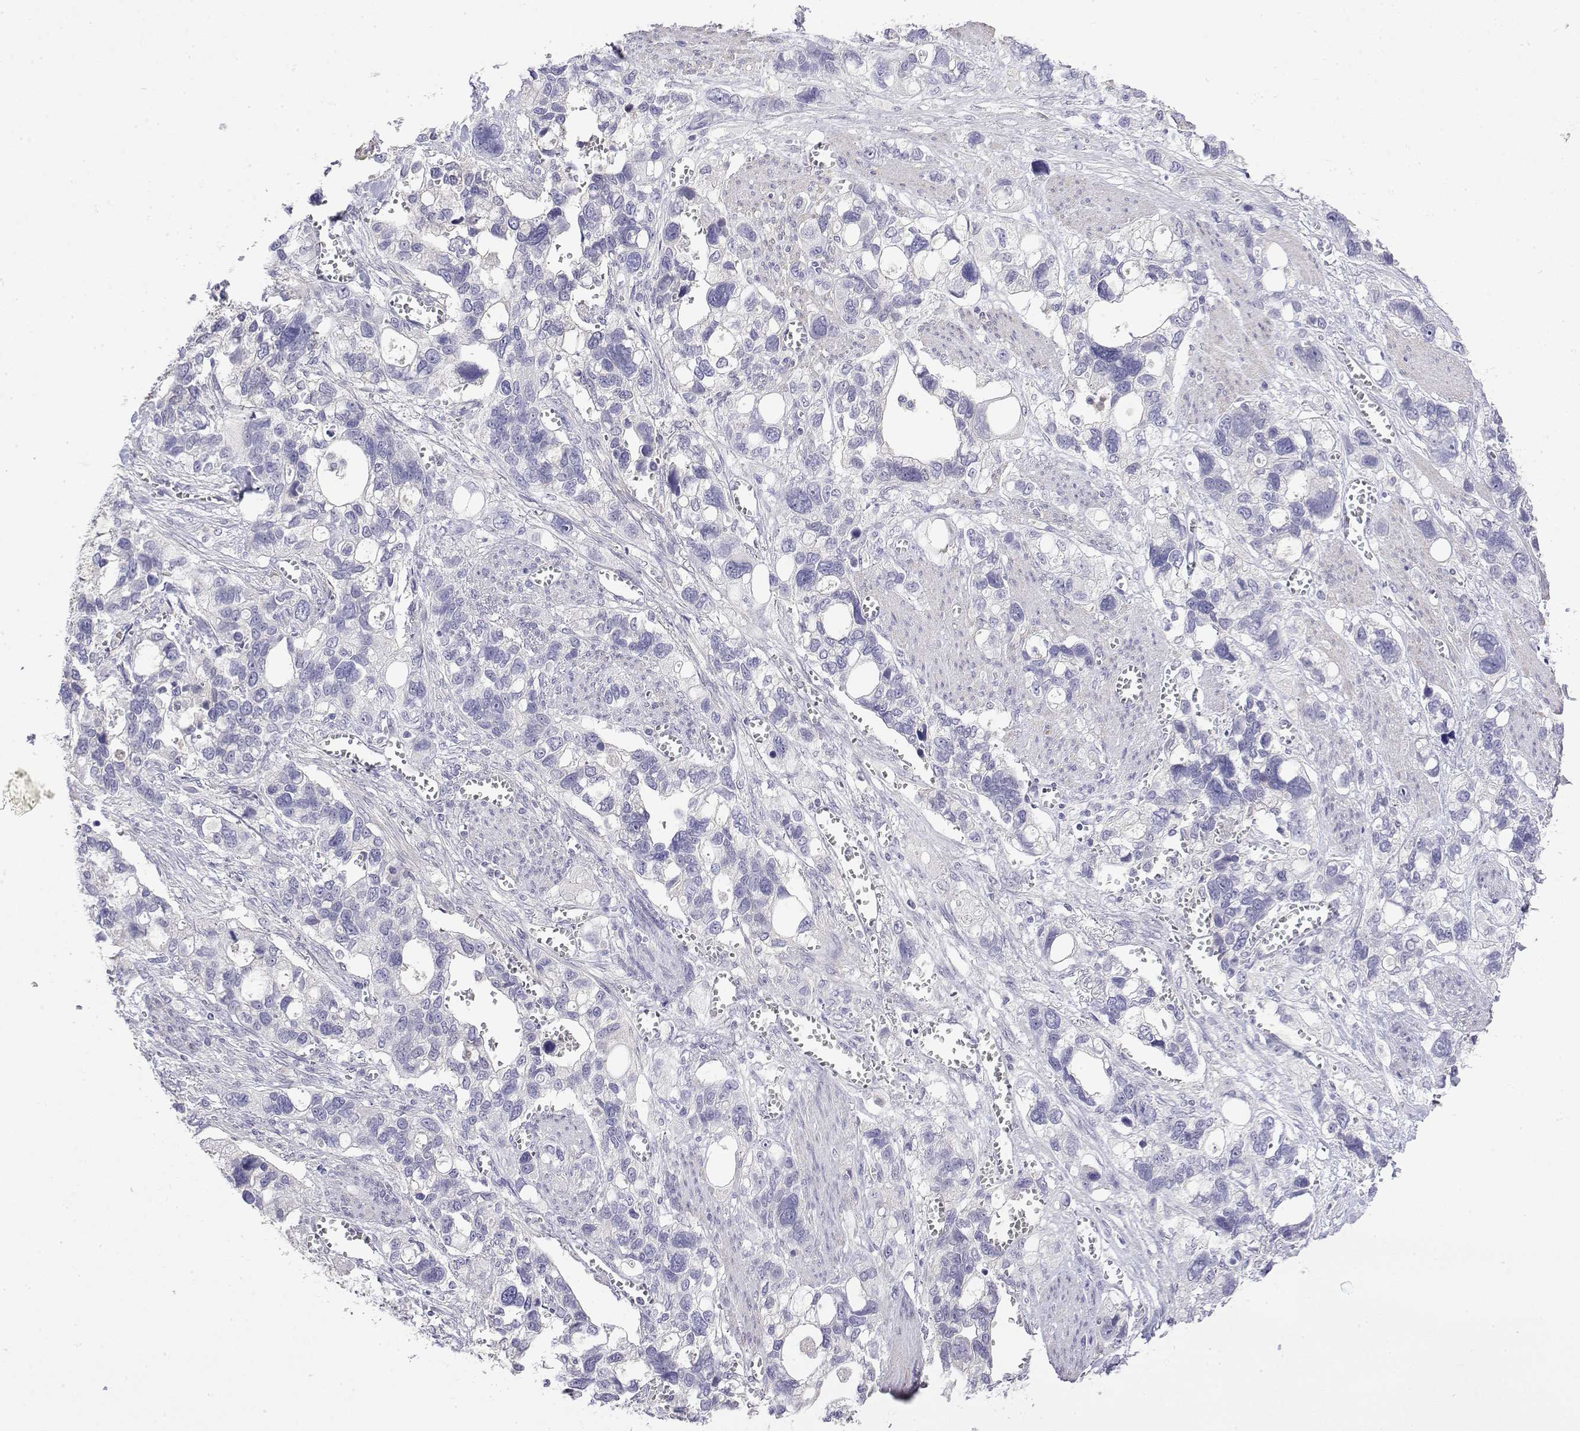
{"staining": {"intensity": "negative", "quantity": "none", "location": "none"}, "tissue": "stomach cancer", "cell_type": "Tumor cells", "image_type": "cancer", "snomed": [{"axis": "morphology", "description": "Adenocarcinoma, NOS"}, {"axis": "topography", "description": "Stomach, upper"}], "caption": "DAB immunohistochemical staining of stomach adenocarcinoma exhibits no significant staining in tumor cells. (DAB (3,3'-diaminobenzidine) immunohistochemistry (IHC), high magnification).", "gene": "GGACT", "patient": {"sex": "female", "age": 81}}